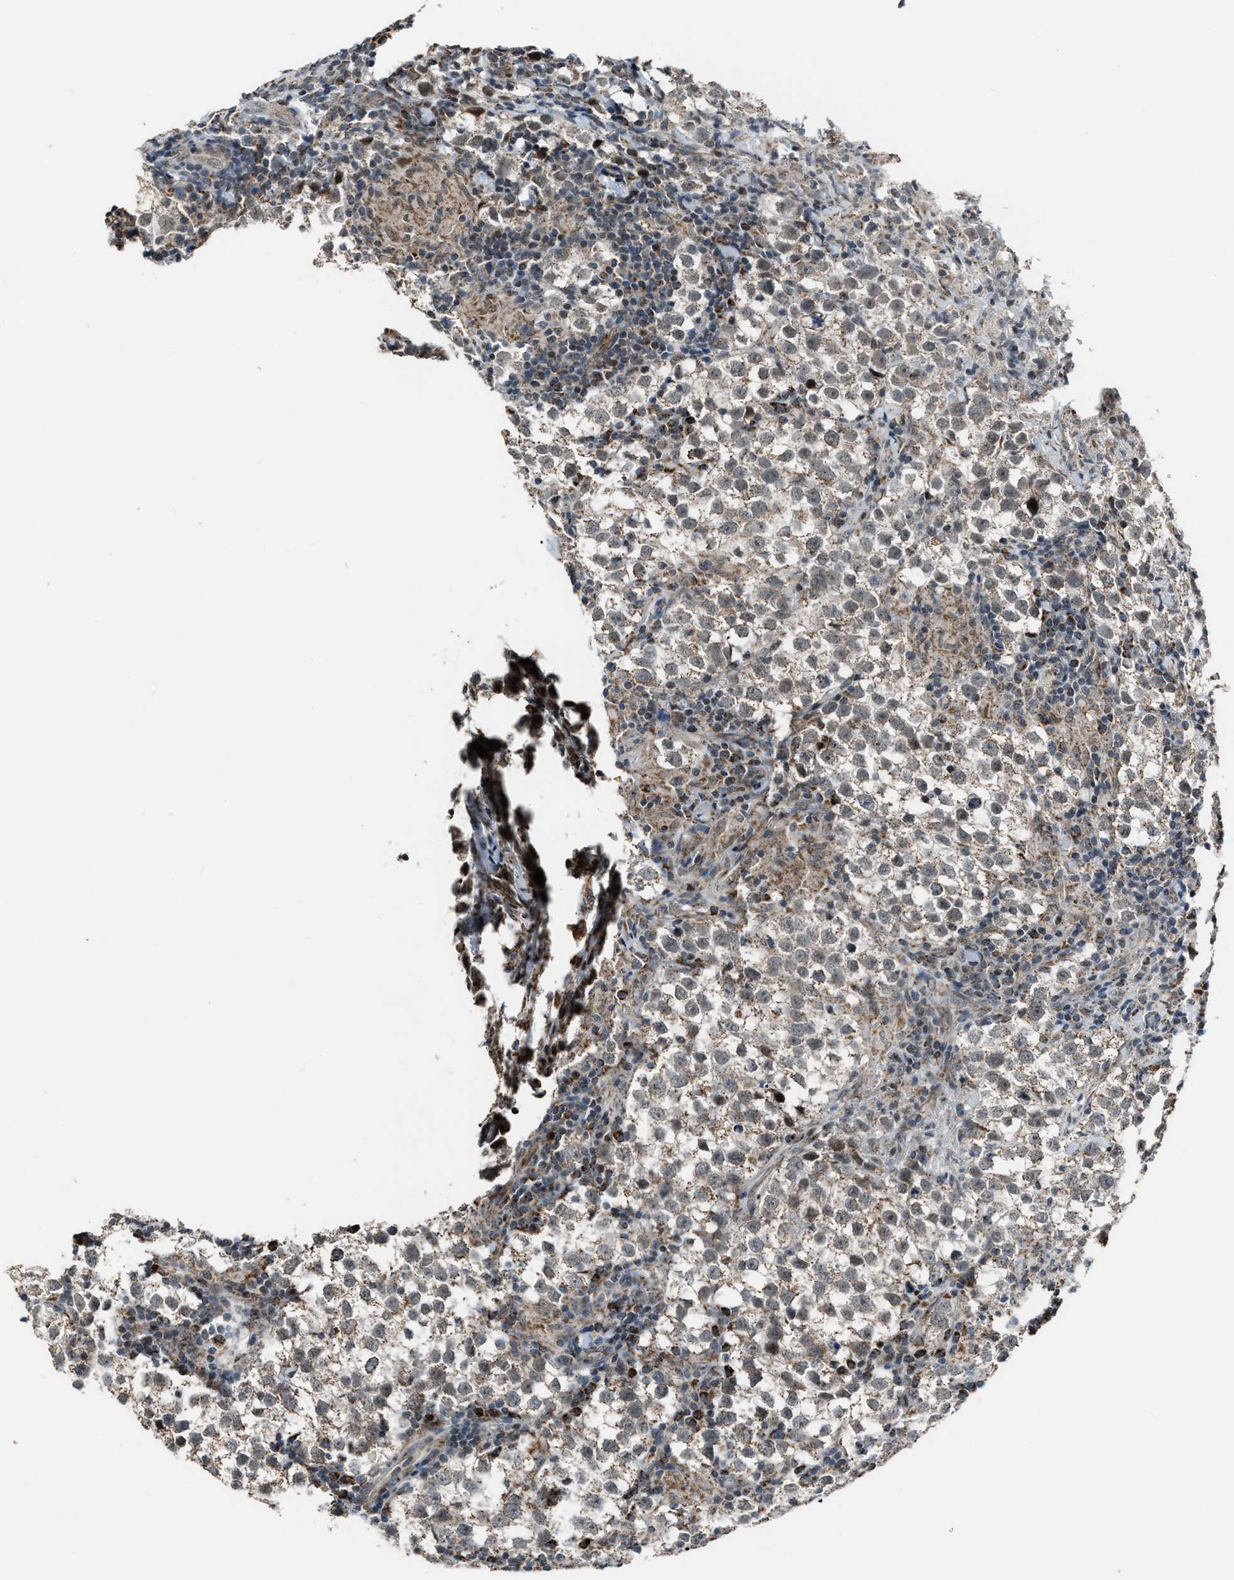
{"staining": {"intensity": "weak", "quantity": ">75%", "location": "cytoplasmic/membranous"}, "tissue": "testis cancer", "cell_type": "Tumor cells", "image_type": "cancer", "snomed": [{"axis": "morphology", "description": "Seminoma, NOS"}, {"axis": "morphology", "description": "Carcinoma, Embryonal, NOS"}, {"axis": "topography", "description": "Testis"}], "caption": "An immunohistochemistry (IHC) histopathology image of neoplastic tissue is shown. Protein staining in brown highlights weak cytoplasmic/membranous positivity in testis cancer (seminoma) within tumor cells. The protein of interest is stained brown, and the nuclei are stained in blue (DAB (3,3'-diaminobenzidine) IHC with brightfield microscopy, high magnification).", "gene": "CHN2", "patient": {"sex": "male", "age": 36}}